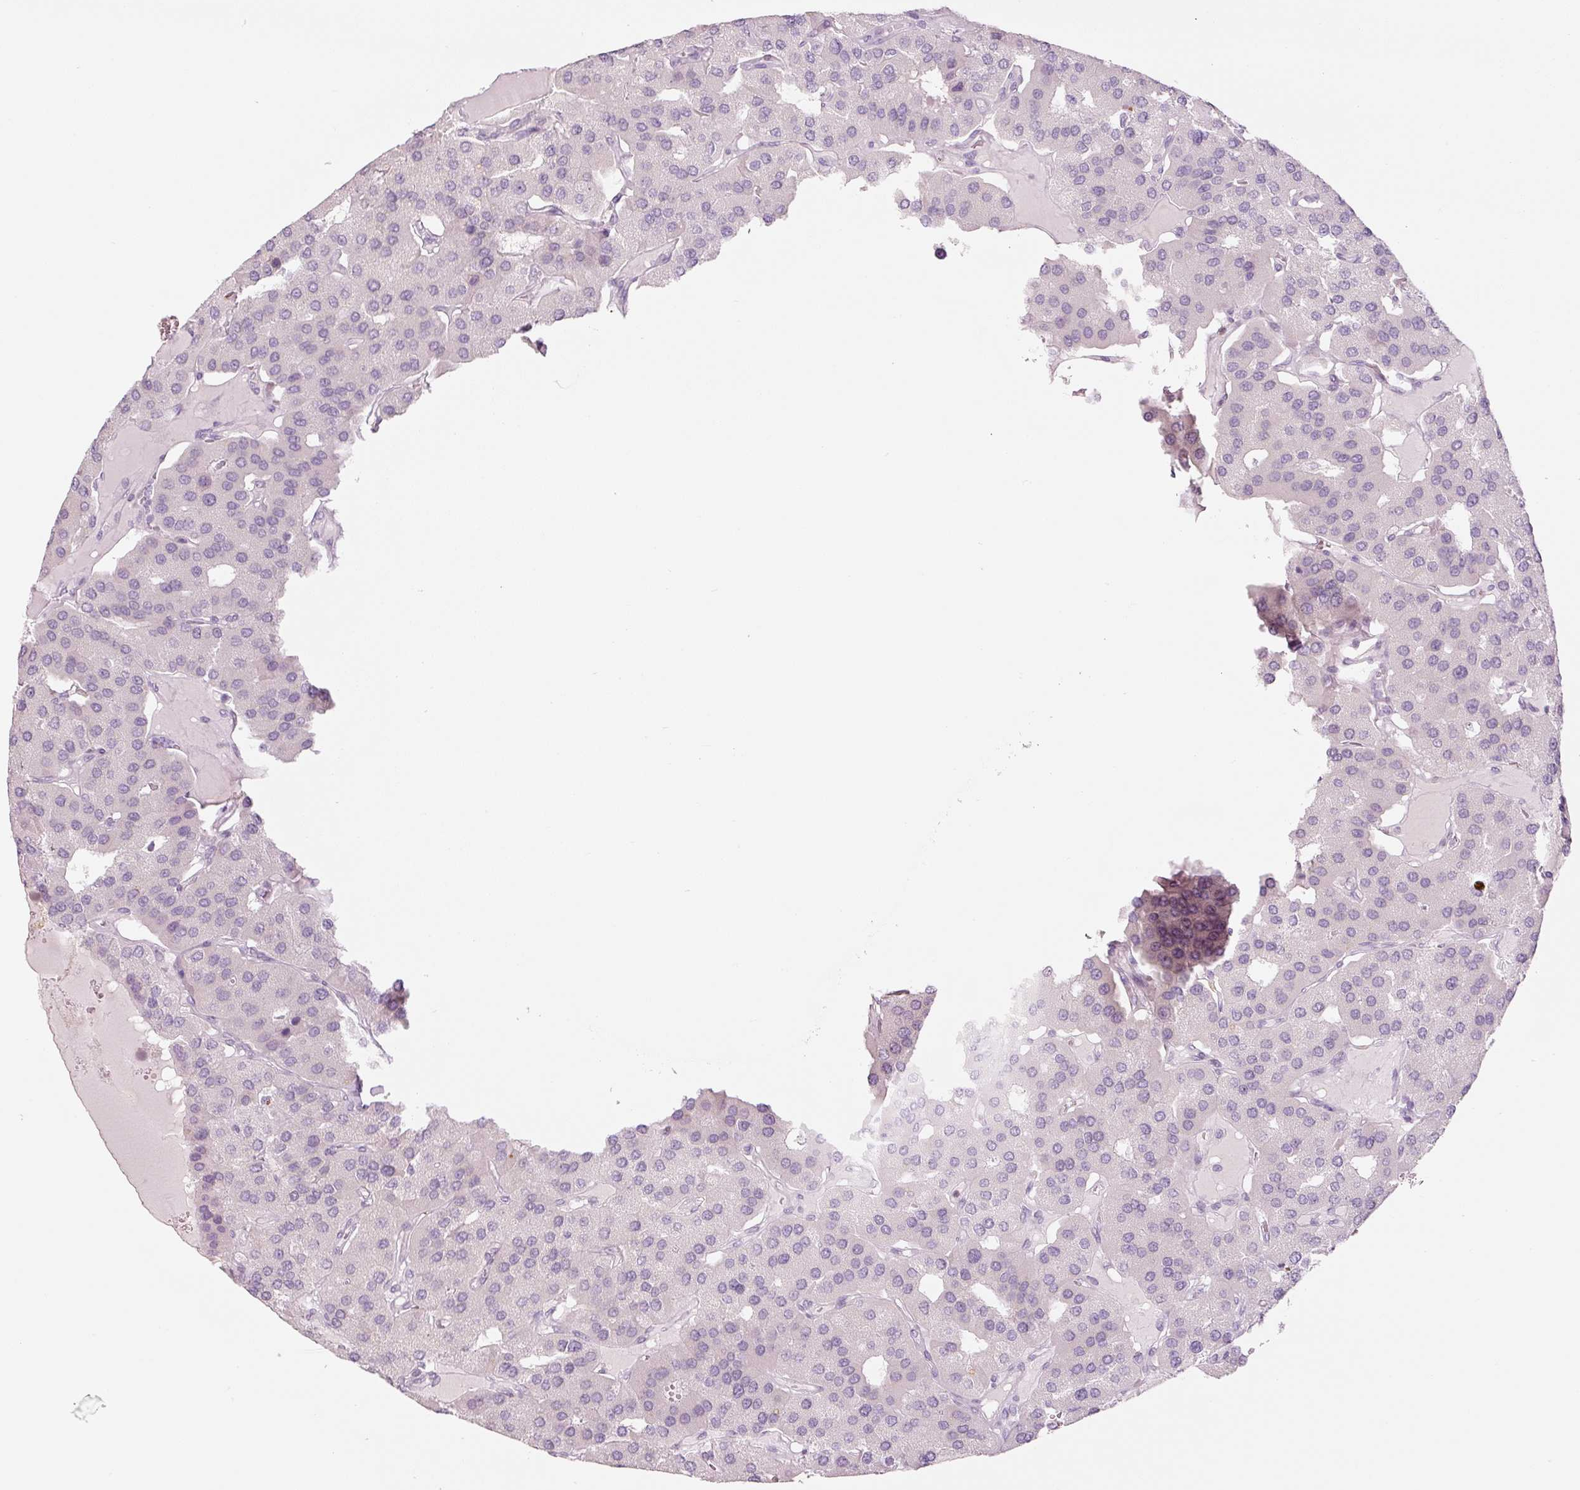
{"staining": {"intensity": "negative", "quantity": "none", "location": "none"}, "tissue": "parathyroid gland", "cell_type": "Glandular cells", "image_type": "normal", "snomed": [{"axis": "morphology", "description": "Normal tissue, NOS"}, {"axis": "morphology", "description": "Adenoma, NOS"}, {"axis": "topography", "description": "Parathyroid gland"}], "caption": "High power microscopy photomicrograph of an immunohistochemistry (IHC) photomicrograph of benign parathyroid gland, revealing no significant expression in glandular cells.", "gene": "LECT2", "patient": {"sex": "female", "age": 86}}